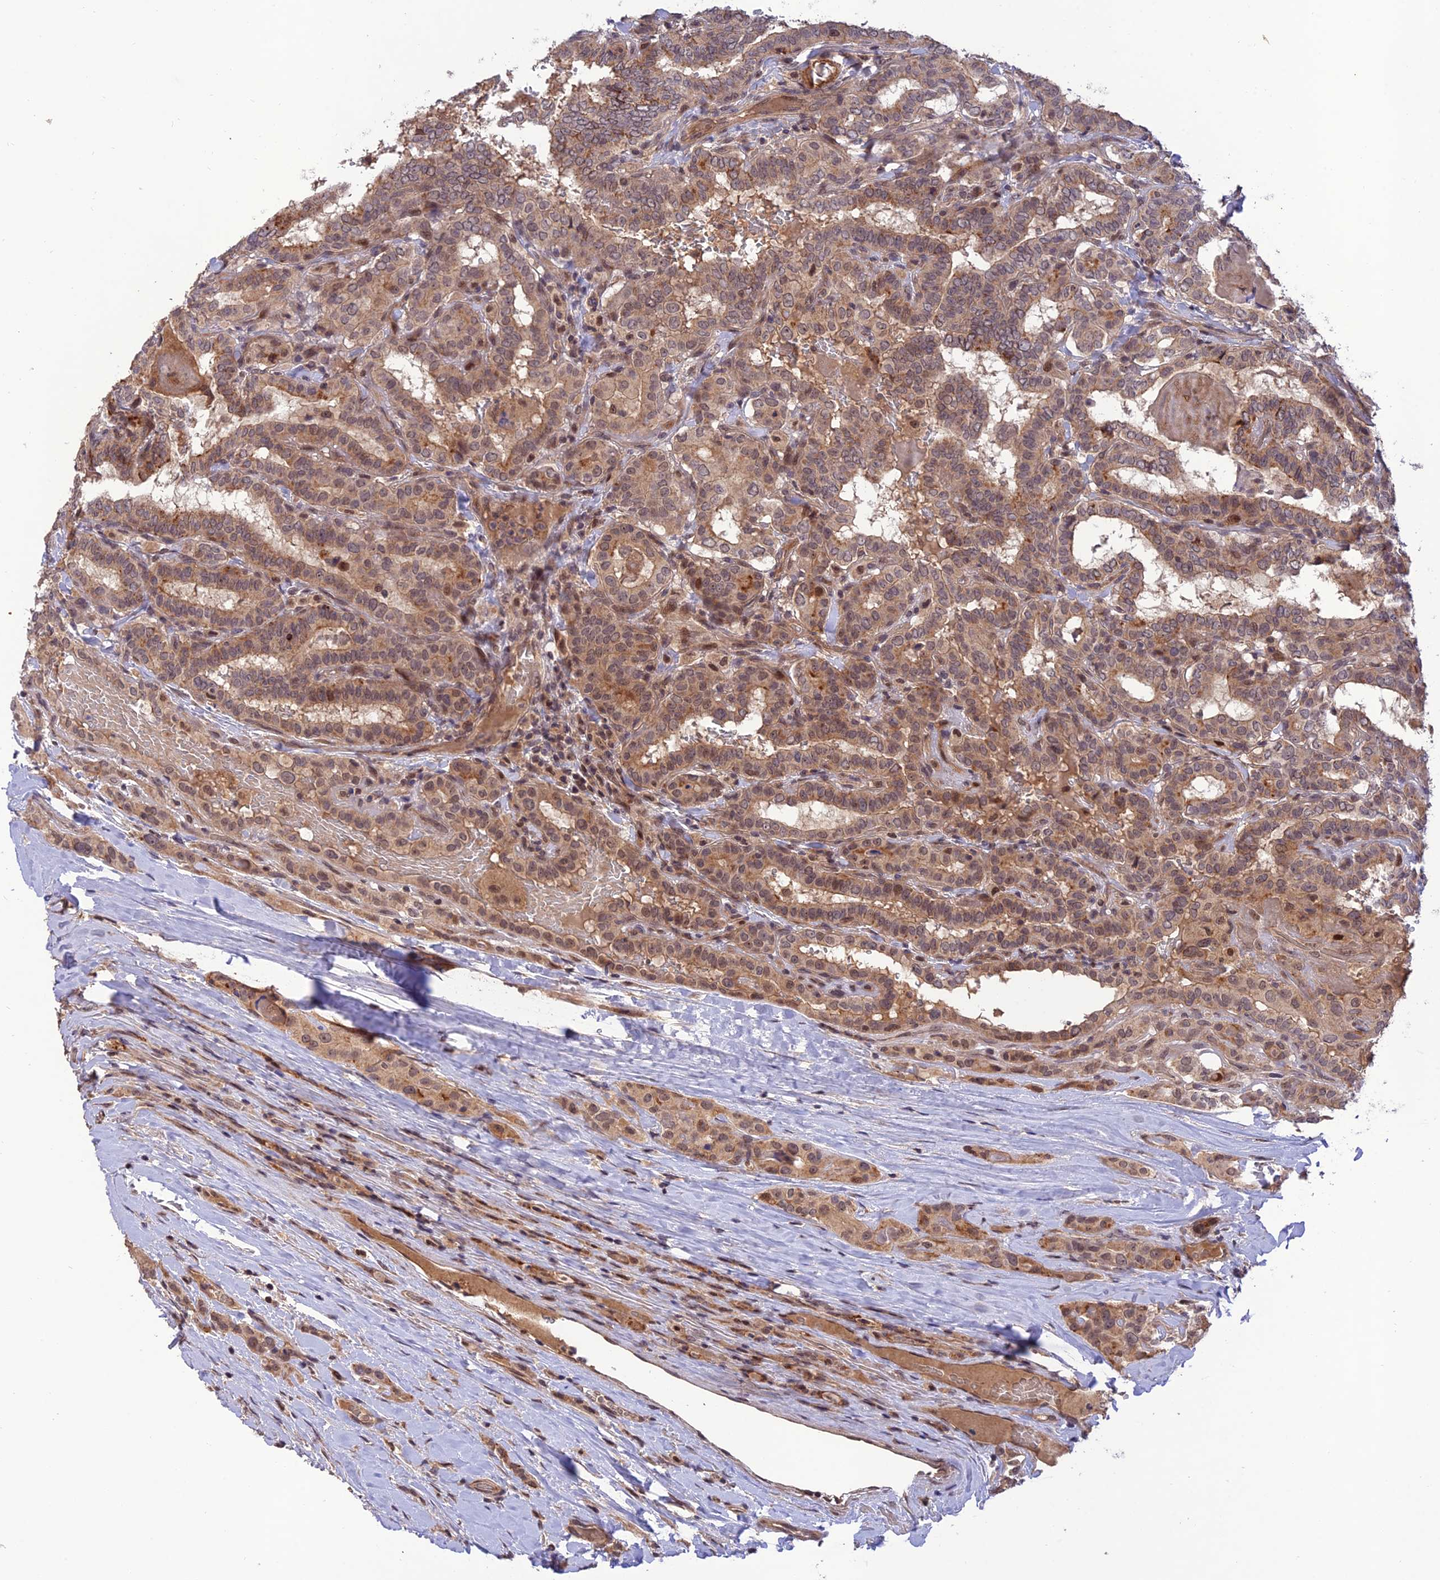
{"staining": {"intensity": "weak", "quantity": ">75%", "location": "cytoplasmic/membranous"}, "tissue": "thyroid cancer", "cell_type": "Tumor cells", "image_type": "cancer", "snomed": [{"axis": "morphology", "description": "Papillary adenocarcinoma, NOS"}, {"axis": "topography", "description": "Thyroid gland"}], "caption": "Papillary adenocarcinoma (thyroid) stained for a protein reveals weak cytoplasmic/membranous positivity in tumor cells.", "gene": "REV1", "patient": {"sex": "female", "age": 72}}